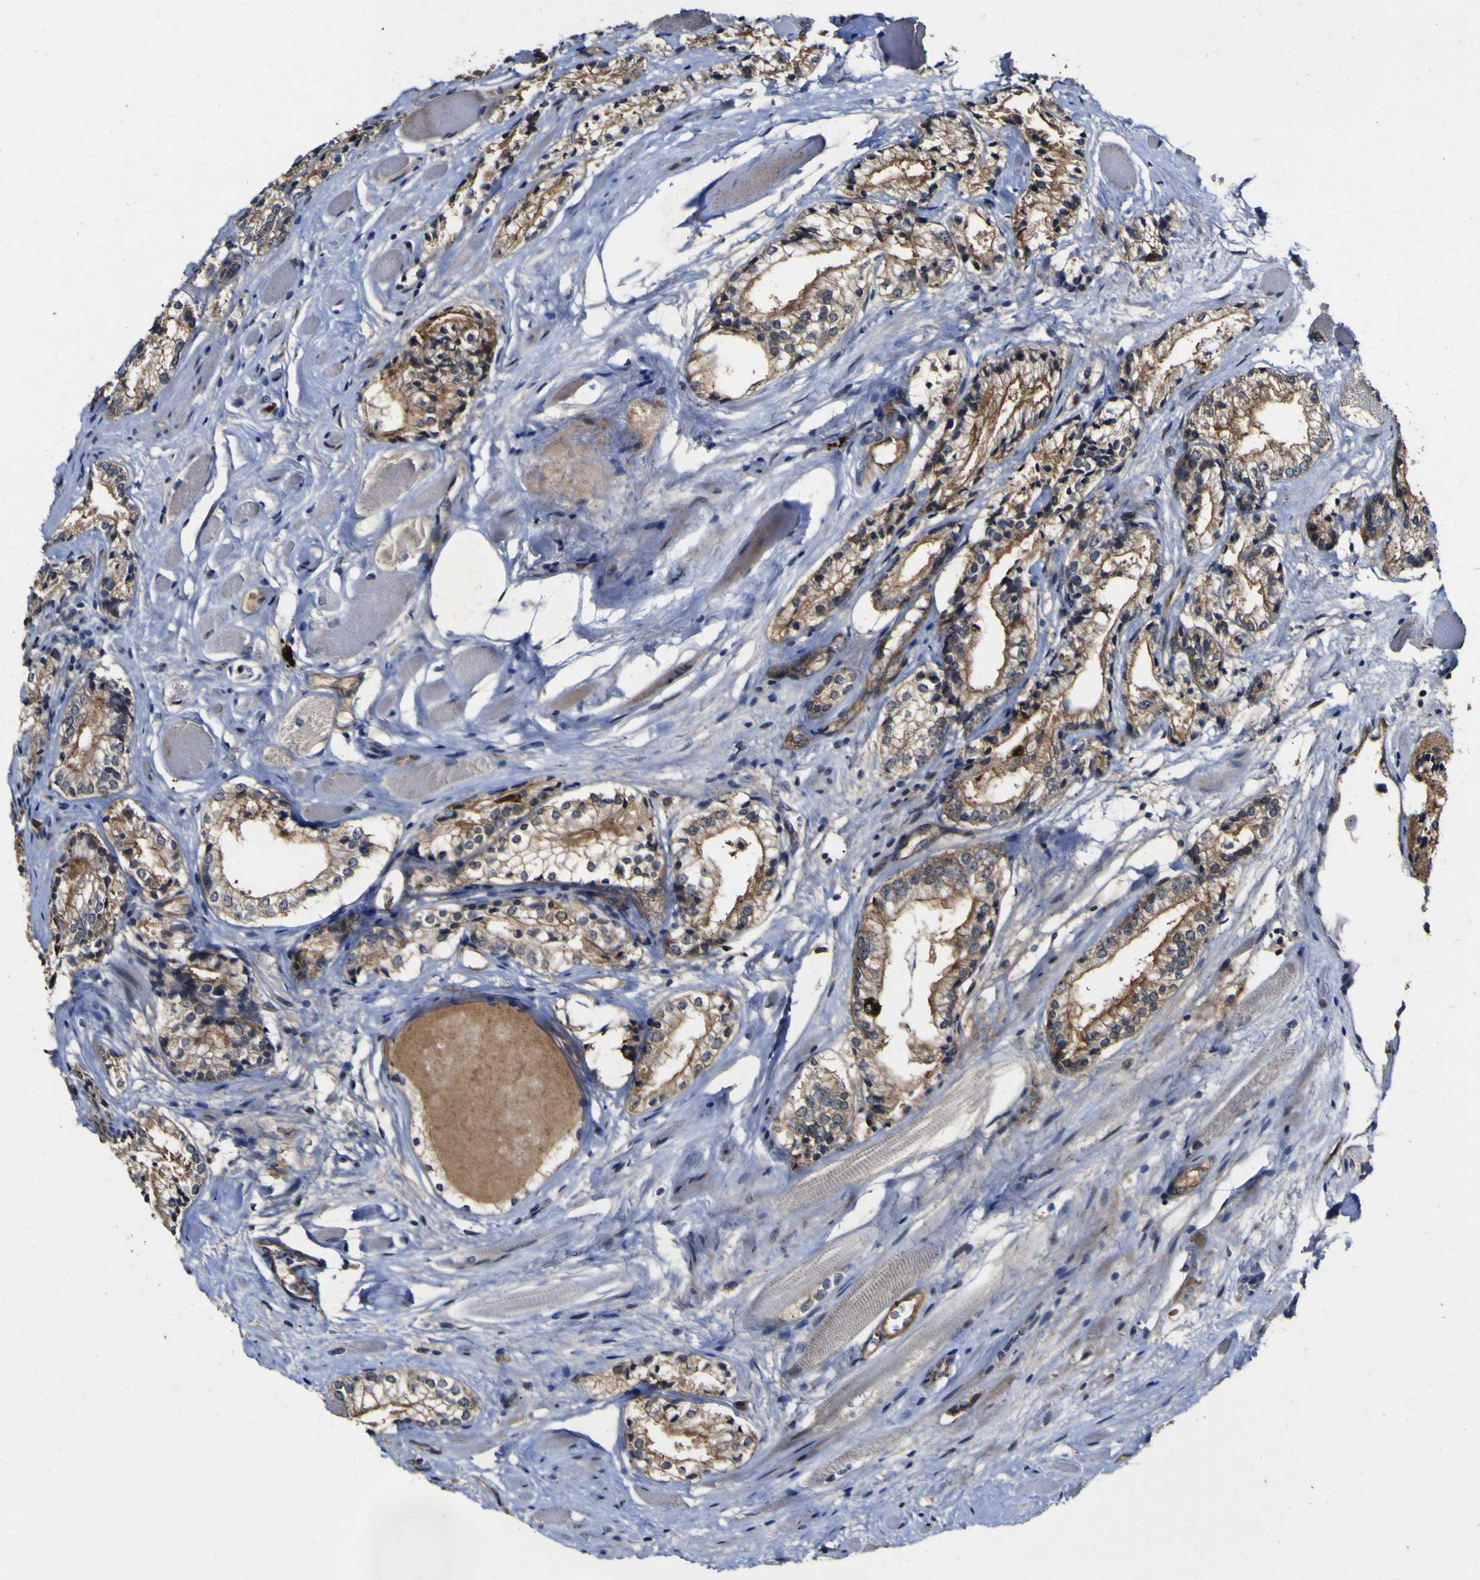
{"staining": {"intensity": "strong", "quantity": ">75%", "location": "cytoplasmic/membranous"}, "tissue": "prostate cancer", "cell_type": "Tumor cells", "image_type": "cancer", "snomed": [{"axis": "morphology", "description": "Adenocarcinoma, Low grade"}, {"axis": "topography", "description": "Prostate"}], "caption": "Strong cytoplasmic/membranous staining is appreciated in about >75% of tumor cells in prostate cancer. (brown staining indicates protein expression, while blue staining denotes nuclei).", "gene": "CCL2", "patient": {"sex": "male", "age": 60}}